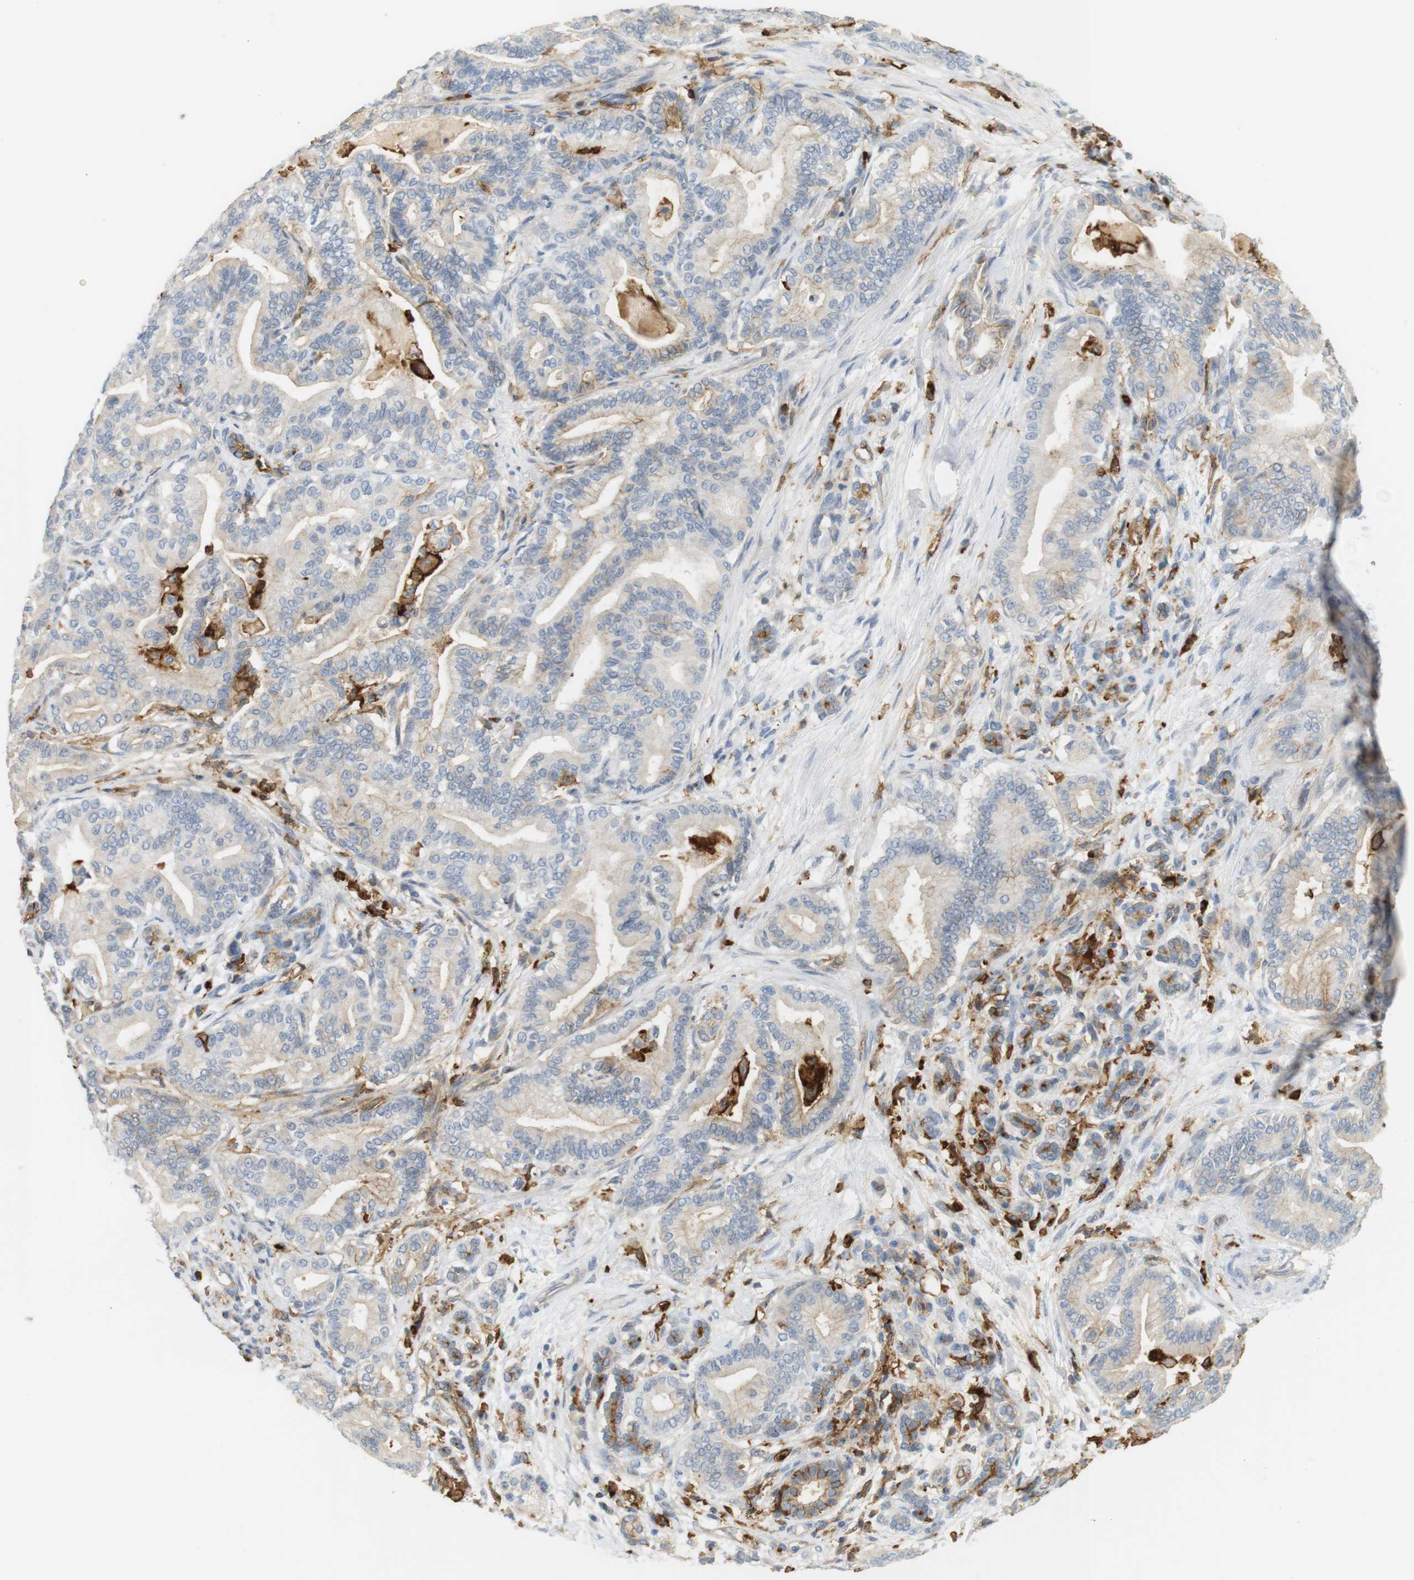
{"staining": {"intensity": "weak", "quantity": "<25%", "location": "cytoplasmic/membranous"}, "tissue": "pancreatic cancer", "cell_type": "Tumor cells", "image_type": "cancer", "snomed": [{"axis": "morphology", "description": "Normal tissue, NOS"}, {"axis": "morphology", "description": "Adenocarcinoma, NOS"}, {"axis": "topography", "description": "Pancreas"}], "caption": "High power microscopy histopathology image of an immunohistochemistry (IHC) micrograph of pancreatic cancer, revealing no significant expression in tumor cells.", "gene": "SIRPA", "patient": {"sex": "male", "age": 63}}